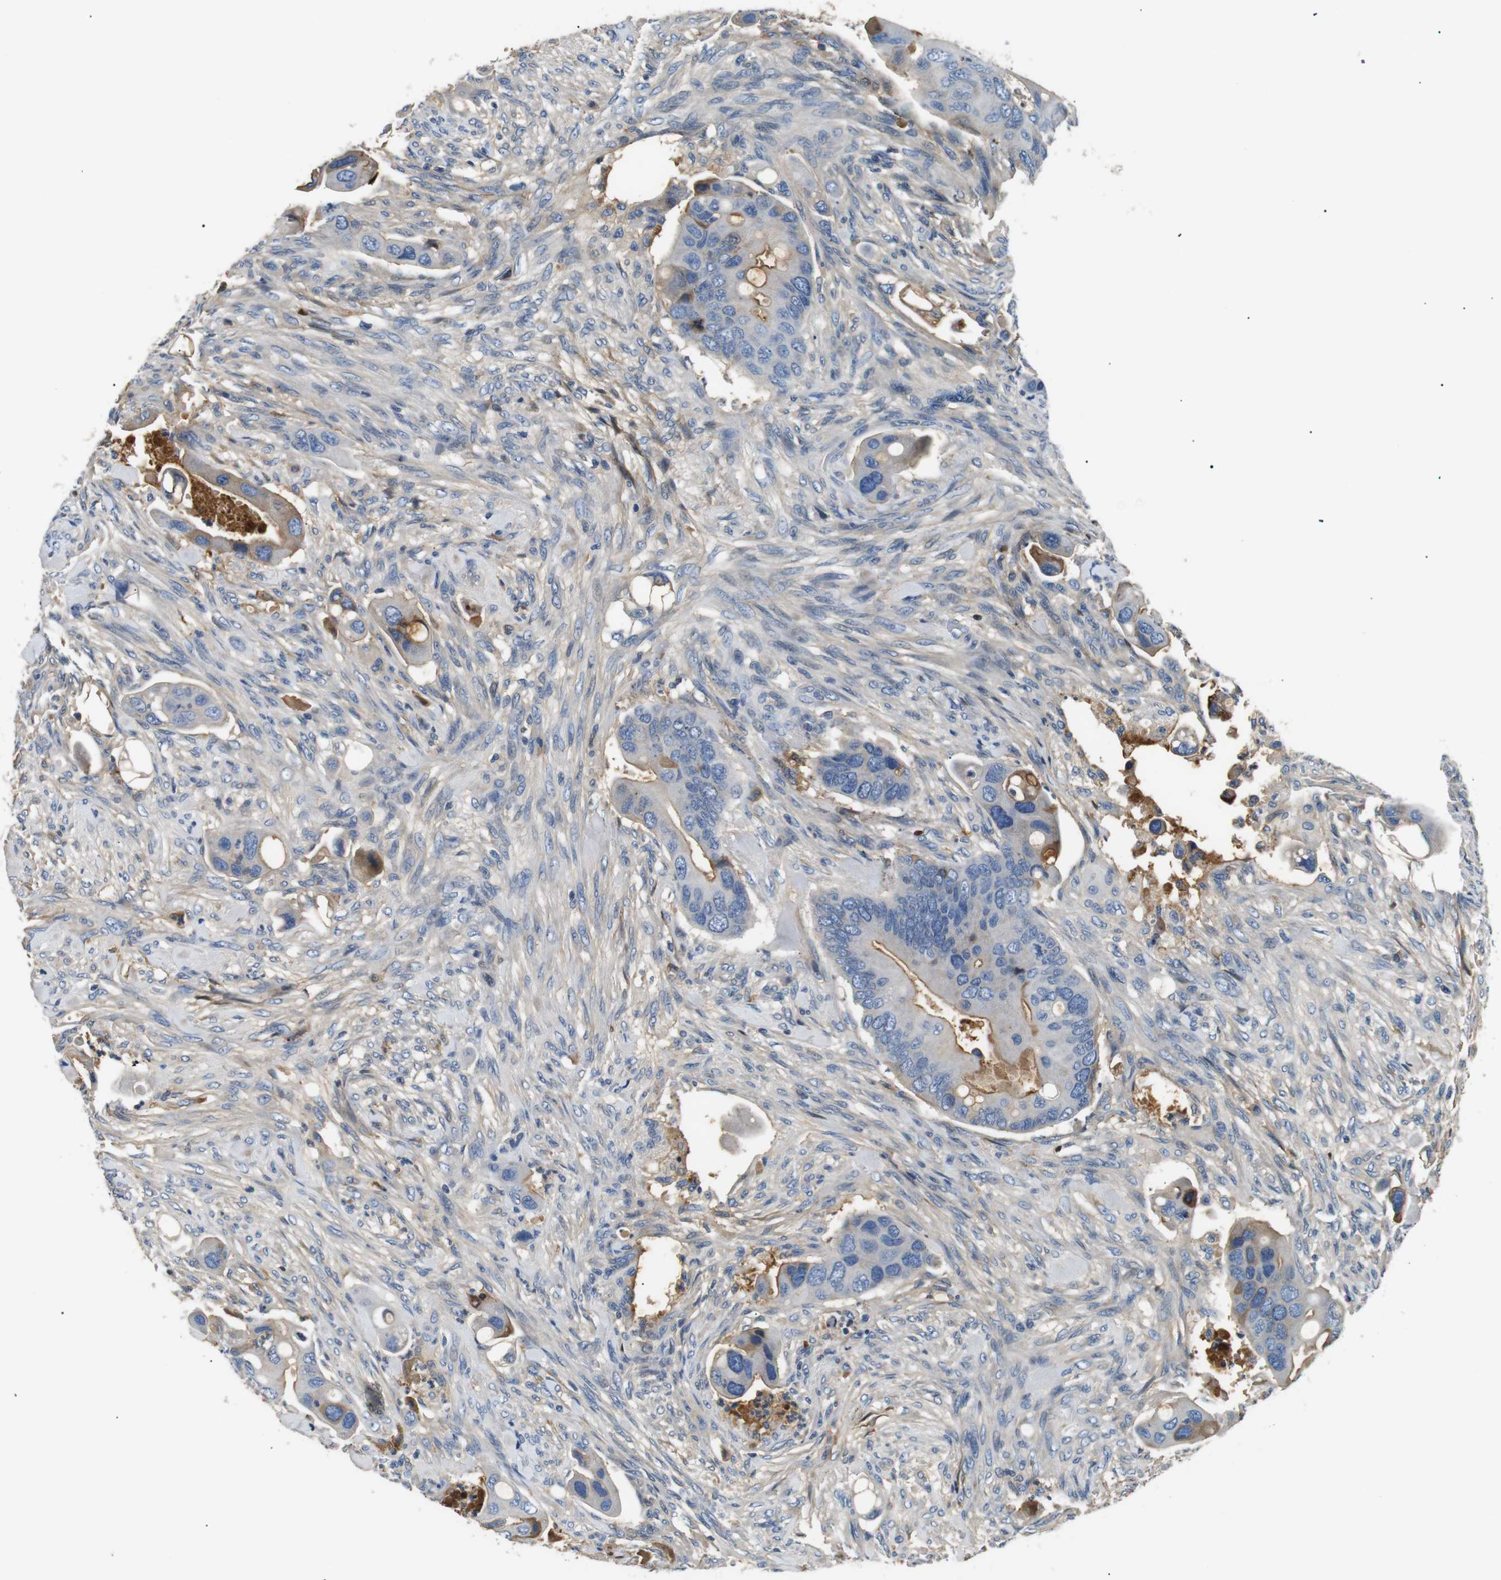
{"staining": {"intensity": "moderate", "quantity": "<25%", "location": "cytoplasmic/membranous"}, "tissue": "colorectal cancer", "cell_type": "Tumor cells", "image_type": "cancer", "snomed": [{"axis": "morphology", "description": "Adenocarcinoma, NOS"}, {"axis": "topography", "description": "Rectum"}], "caption": "A histopathology image showing moderate cytoplasmic/membranous staining in approximately <25% of tumor cells in colorectal adenocarcinoma, as visualized by brown immunohistochemical staining.", "gene": "LHCGR", "patient": {"sex": "female", "age": 57}}